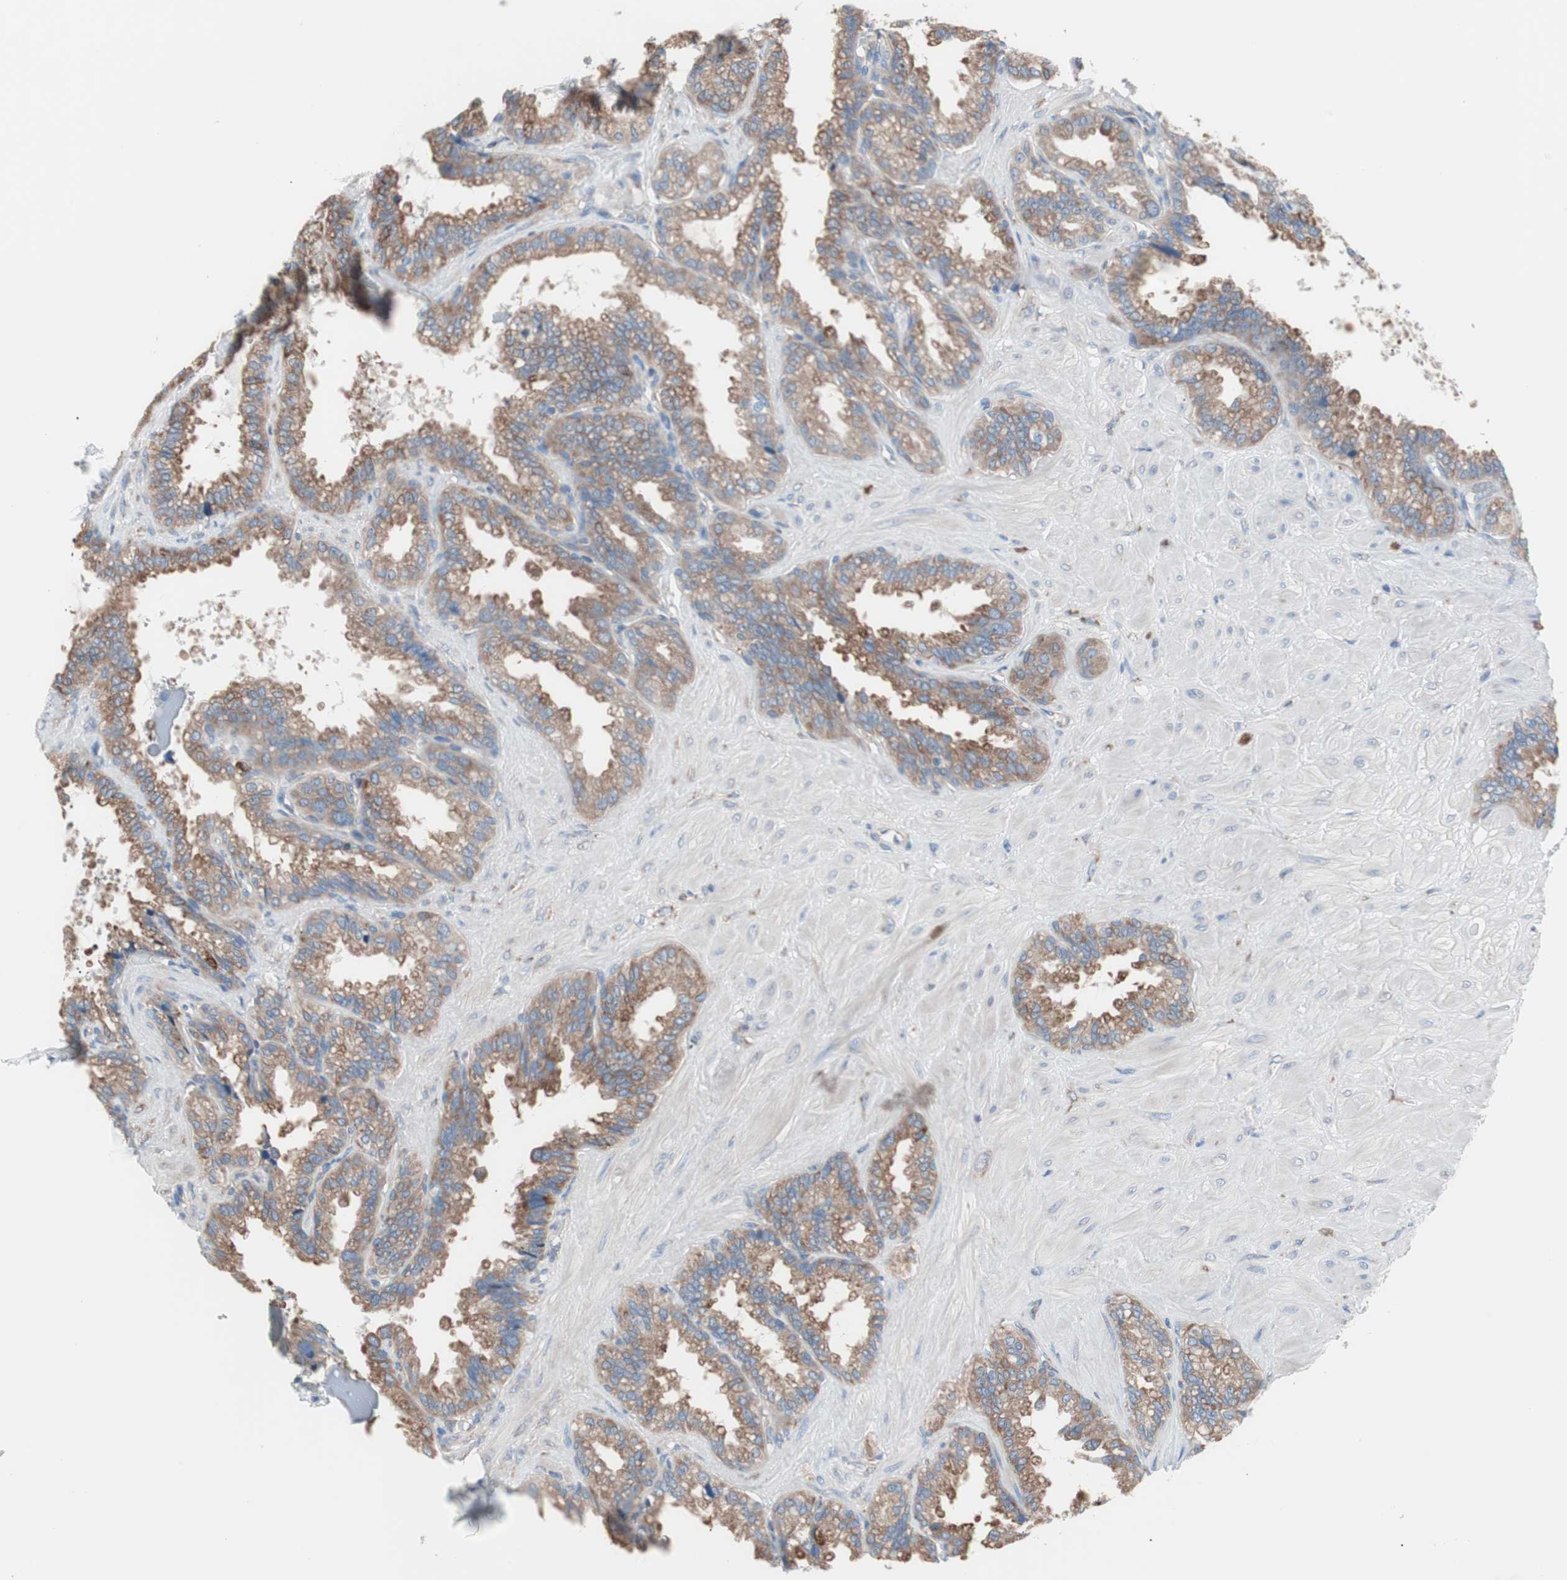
{"staining": {"intensity": "moderate", "quantity": ">75%", "location": "cytoplasmic/membranous"}, "tissue": "seminal vesicle", "cell_type": "Glandular cells", "image_type": "normal", "snomed": [{"axis": "morphology", "description": "Normal tissue, NOS"}, {"axis": "topography", "description": "Seminal veicle"}], "caption": "Seminal vesicle stained with a brown dye demonstrates moderate cytoplasmic/membranous positive expression in approximately >75% of glandular cells.", "gene": "SLC27A4", "patient": {"sex": "male", "age": 46}}